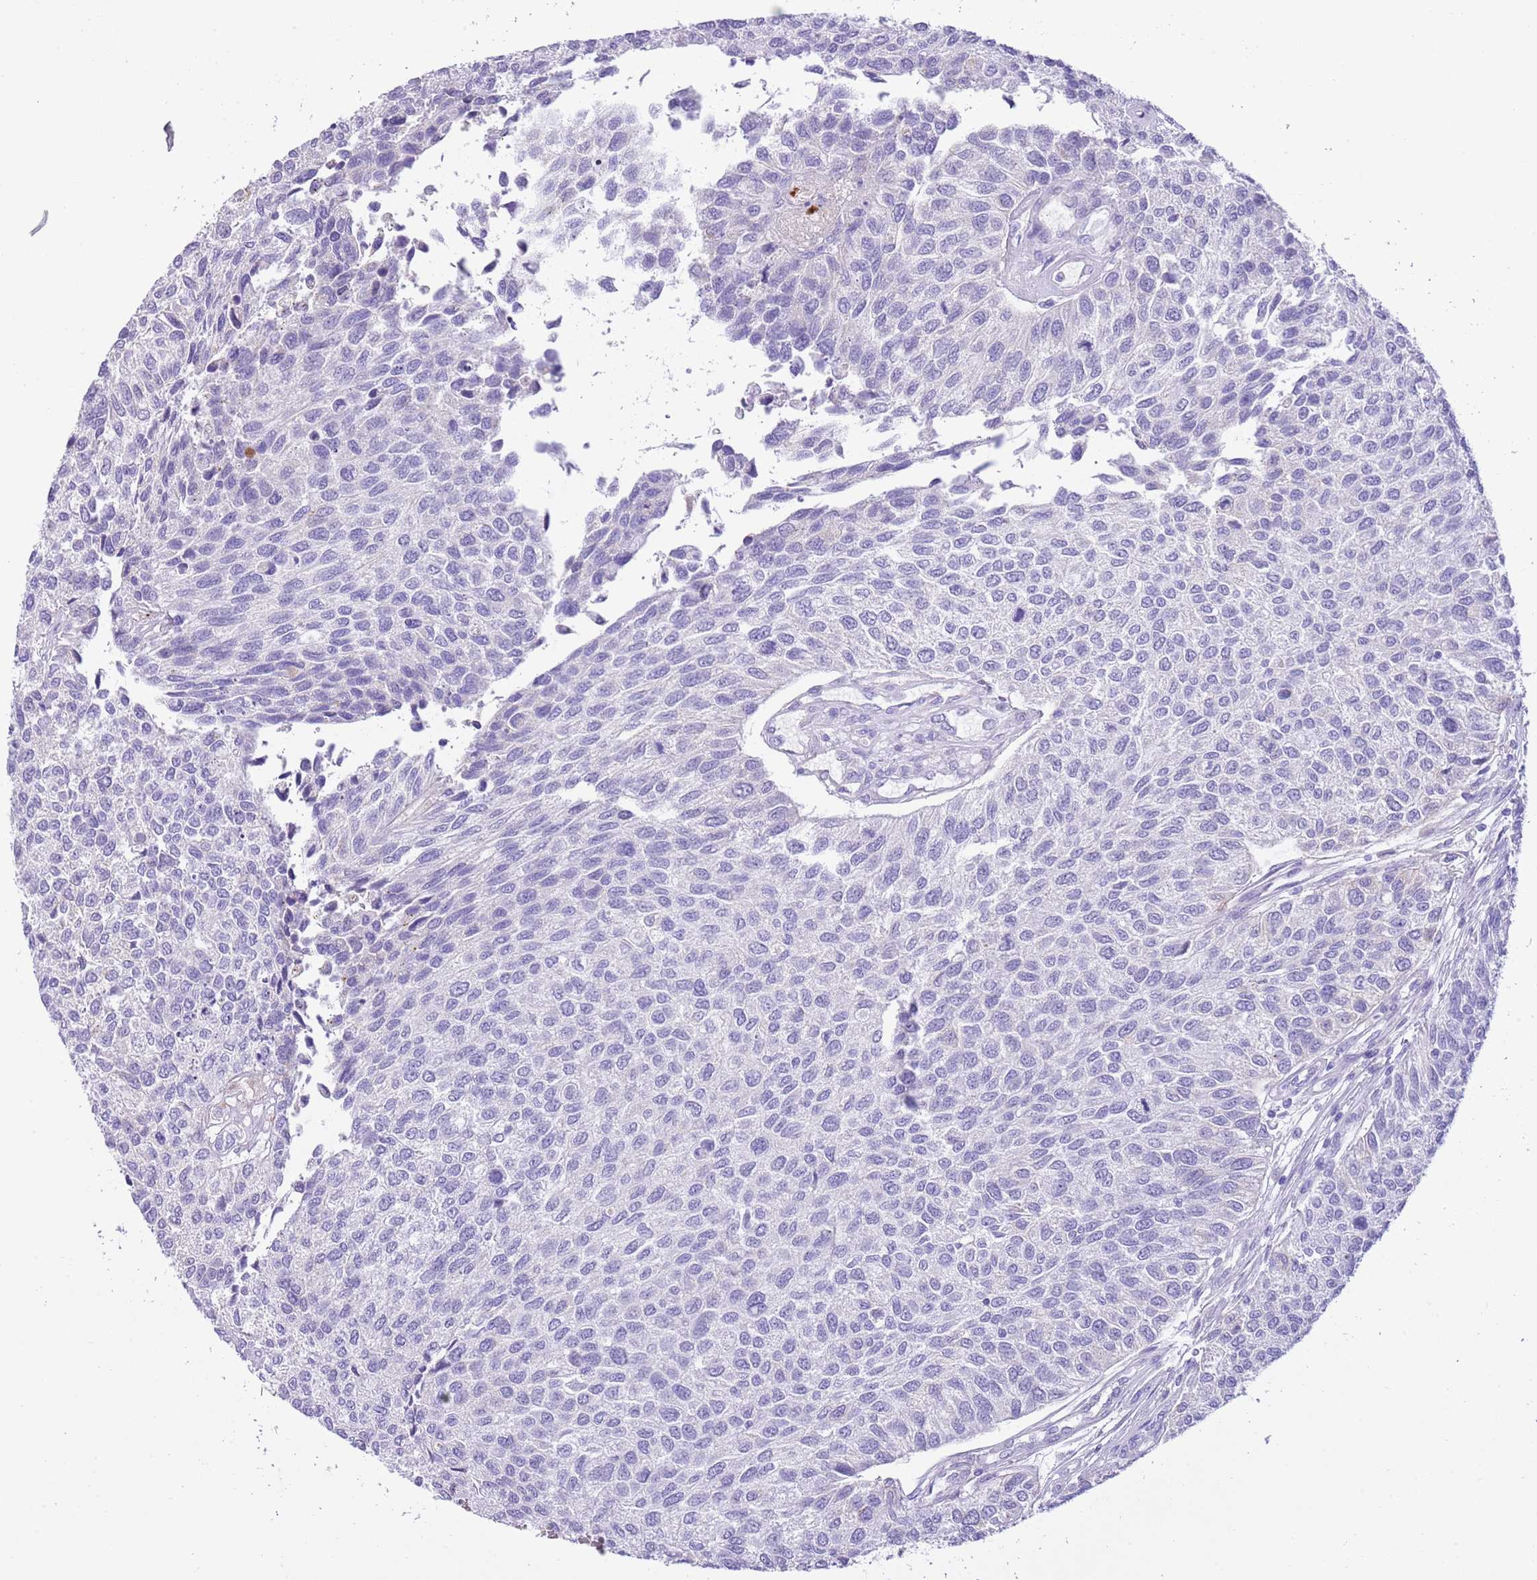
{"staining": {"intensity": "negative", "quantity": "none", "location": "none"}, "tissue": "urothelial cancer", "cell_type": "Tumor cells", "image_type": "cancer", "snomed": [{"axis": "morphology", "description": "Urothelial carcinoma, NOS"}, {"axis": "topography", "description": "Urinary bladder"}], "caption": "There is no significant expression in tumor cells of urothelial cancer.", "gene": "CLEC2A", "patient": {"sex": "male", "age": 55}}